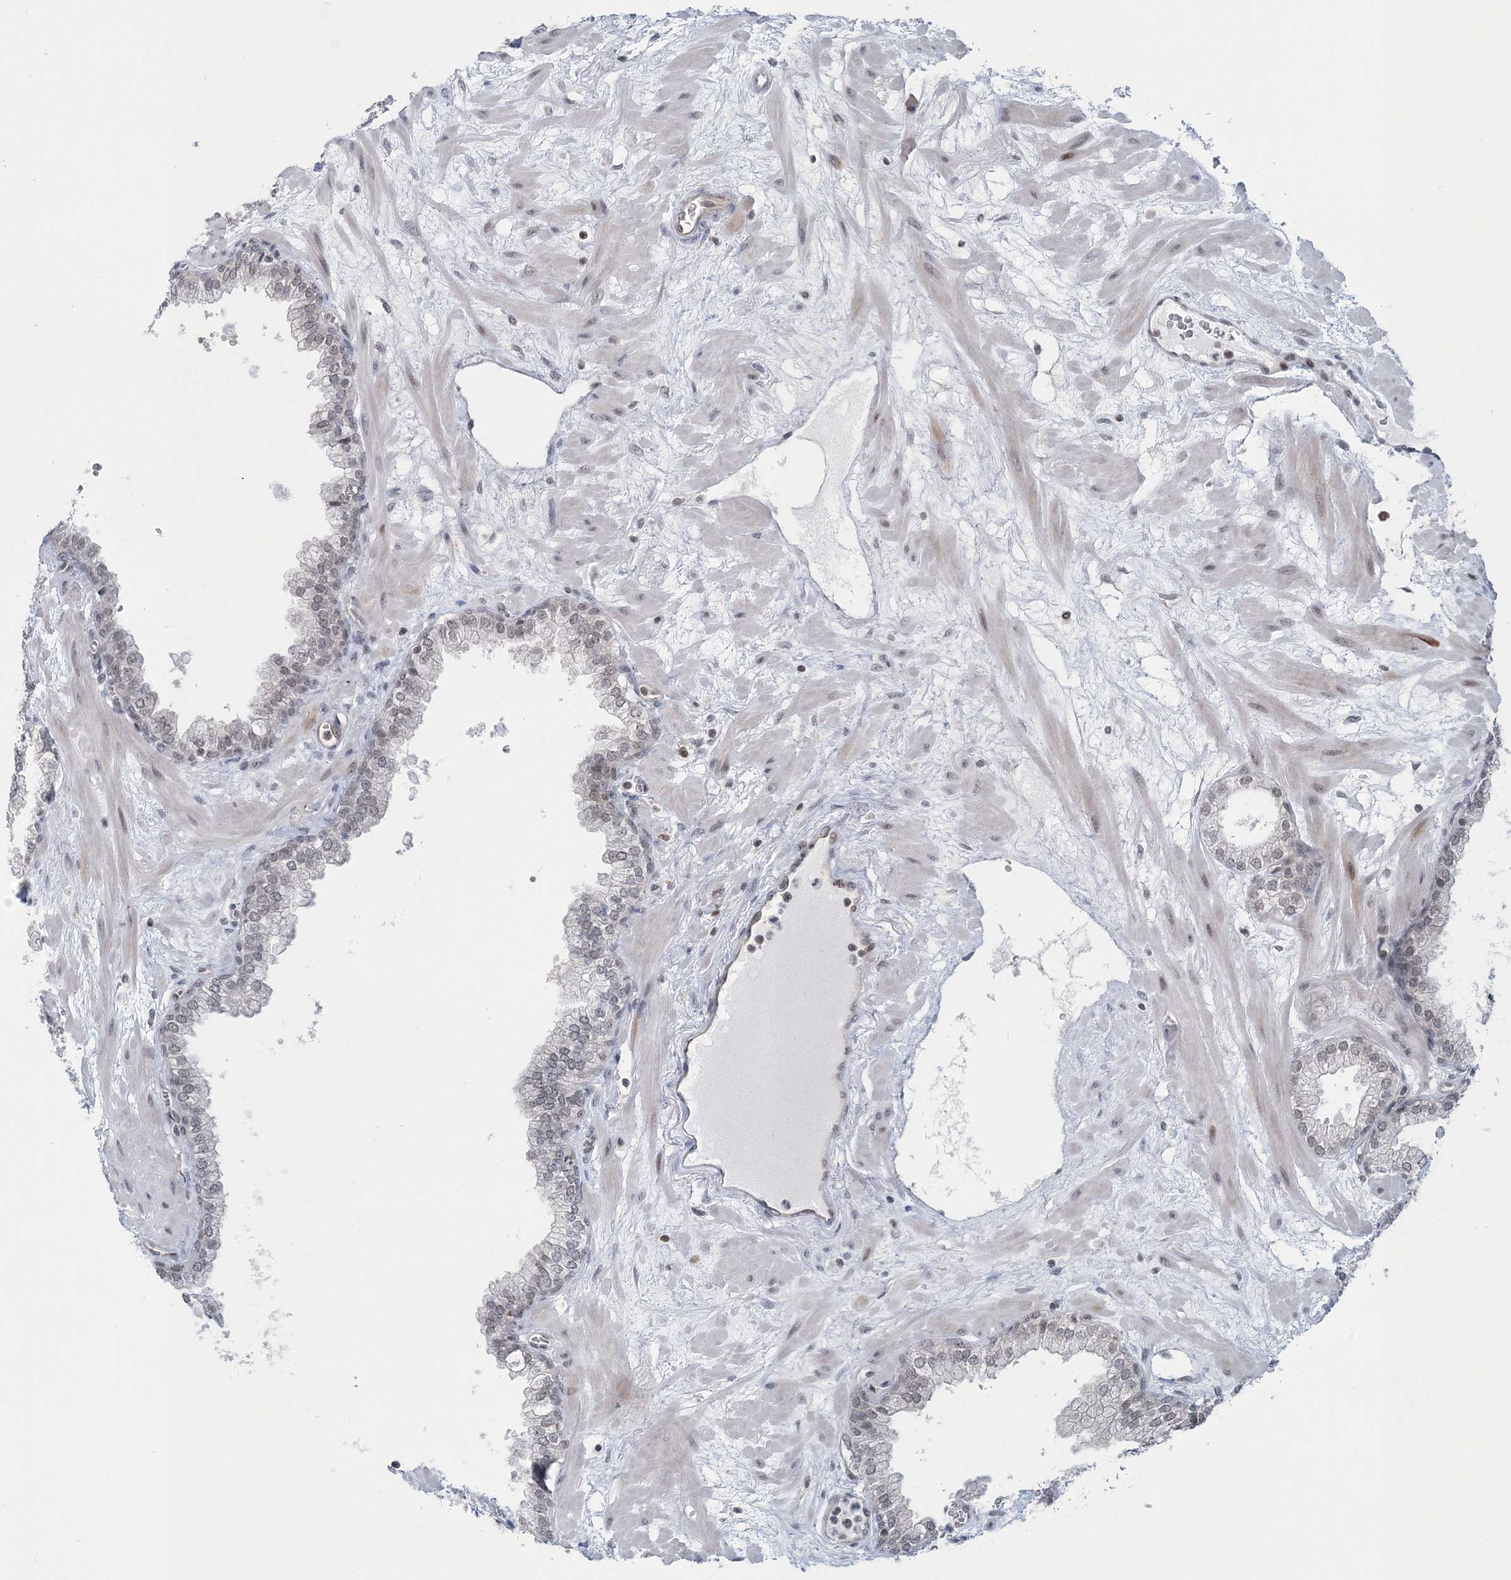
{"staining": {"intensity": "moderate", "quantity": "<25%", "location": "nuclear"}, "tissue": "prostate", "cell_type": "Glandular cells", "image_type": "normal", "snomed": [{"axis": "morphology", "description": "Normal tissue, NOS"}, {"axis": "morphology", "description": "Urothelial carcinoma, Low grade"}, {"axis": "topography", "description": "Urinary bladder"}, {"axis": "topography", "description": "Prostate"}], "caption": "Approximately <25% of glandular cells in normal prostate reveal moderate nuclear protein expression as visualized by brown immunohistochemical staining.", "gene": "PDS5A", "patient": {"sex": "male", "age": 60}}